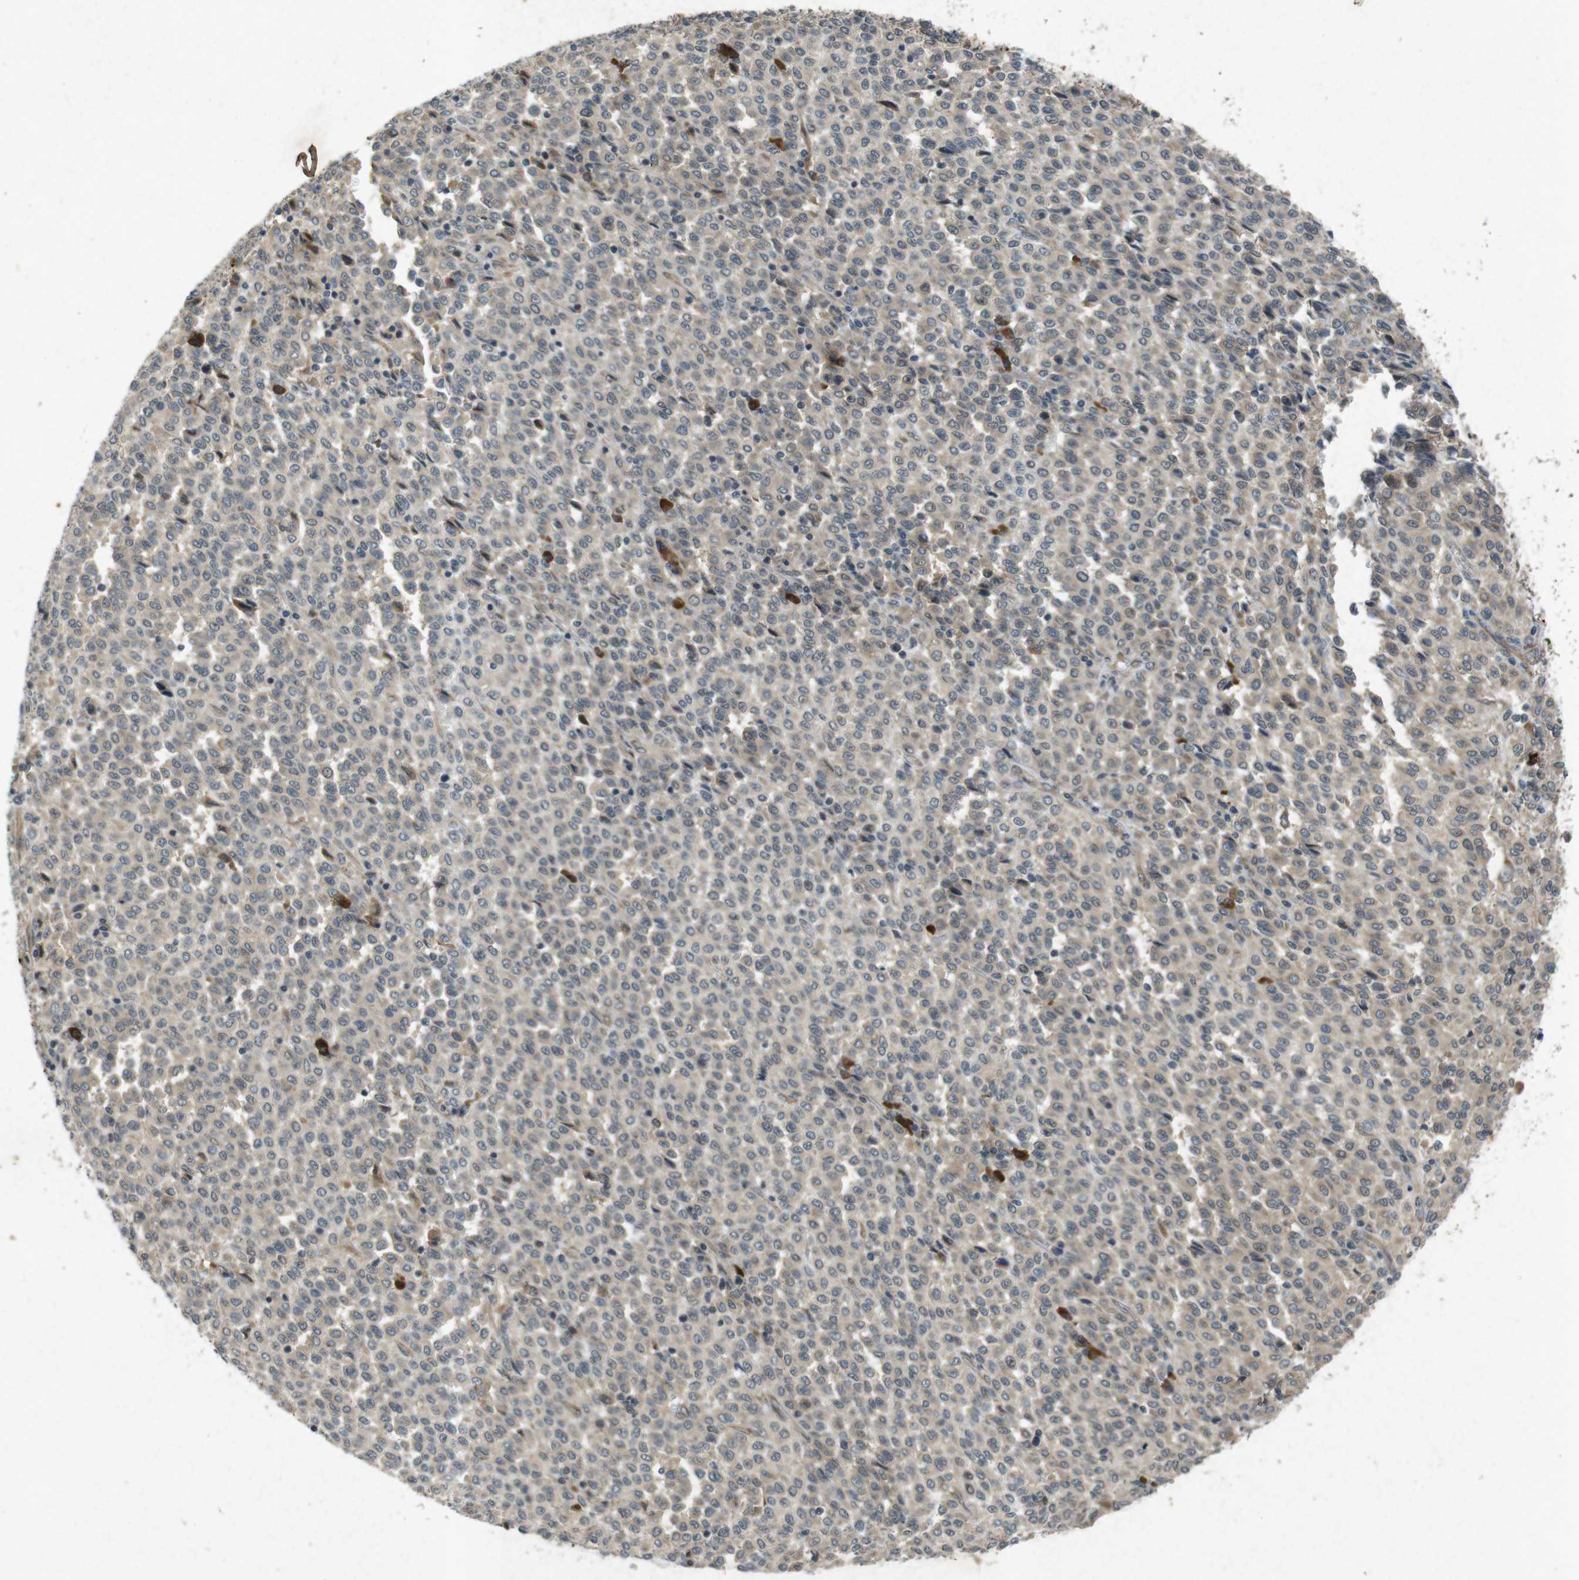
{"staining": {"intensity": "weak", "quantity": ">75%", "location": "cytoplasmic/membranous"}, "tissue": "melanoma", "cell_type": "Tumor cells", "image_type": "cancer", "snomed": [{"axis": "morphology", "description": "Malignant melanoma, Metastatic site"}, {"axis": "topography", "description": "Pancreas"}], "caption": "DAB (3,3'-diaminobenzidine) immunohistochemical staining of malignant melanoma (metastatic site) exhibits weak cytoplasmic/membranous protein staining in approximately >75% of tumor cells.", "gene": "FLCN", "patient": {"sex": "female", "age": 30}}